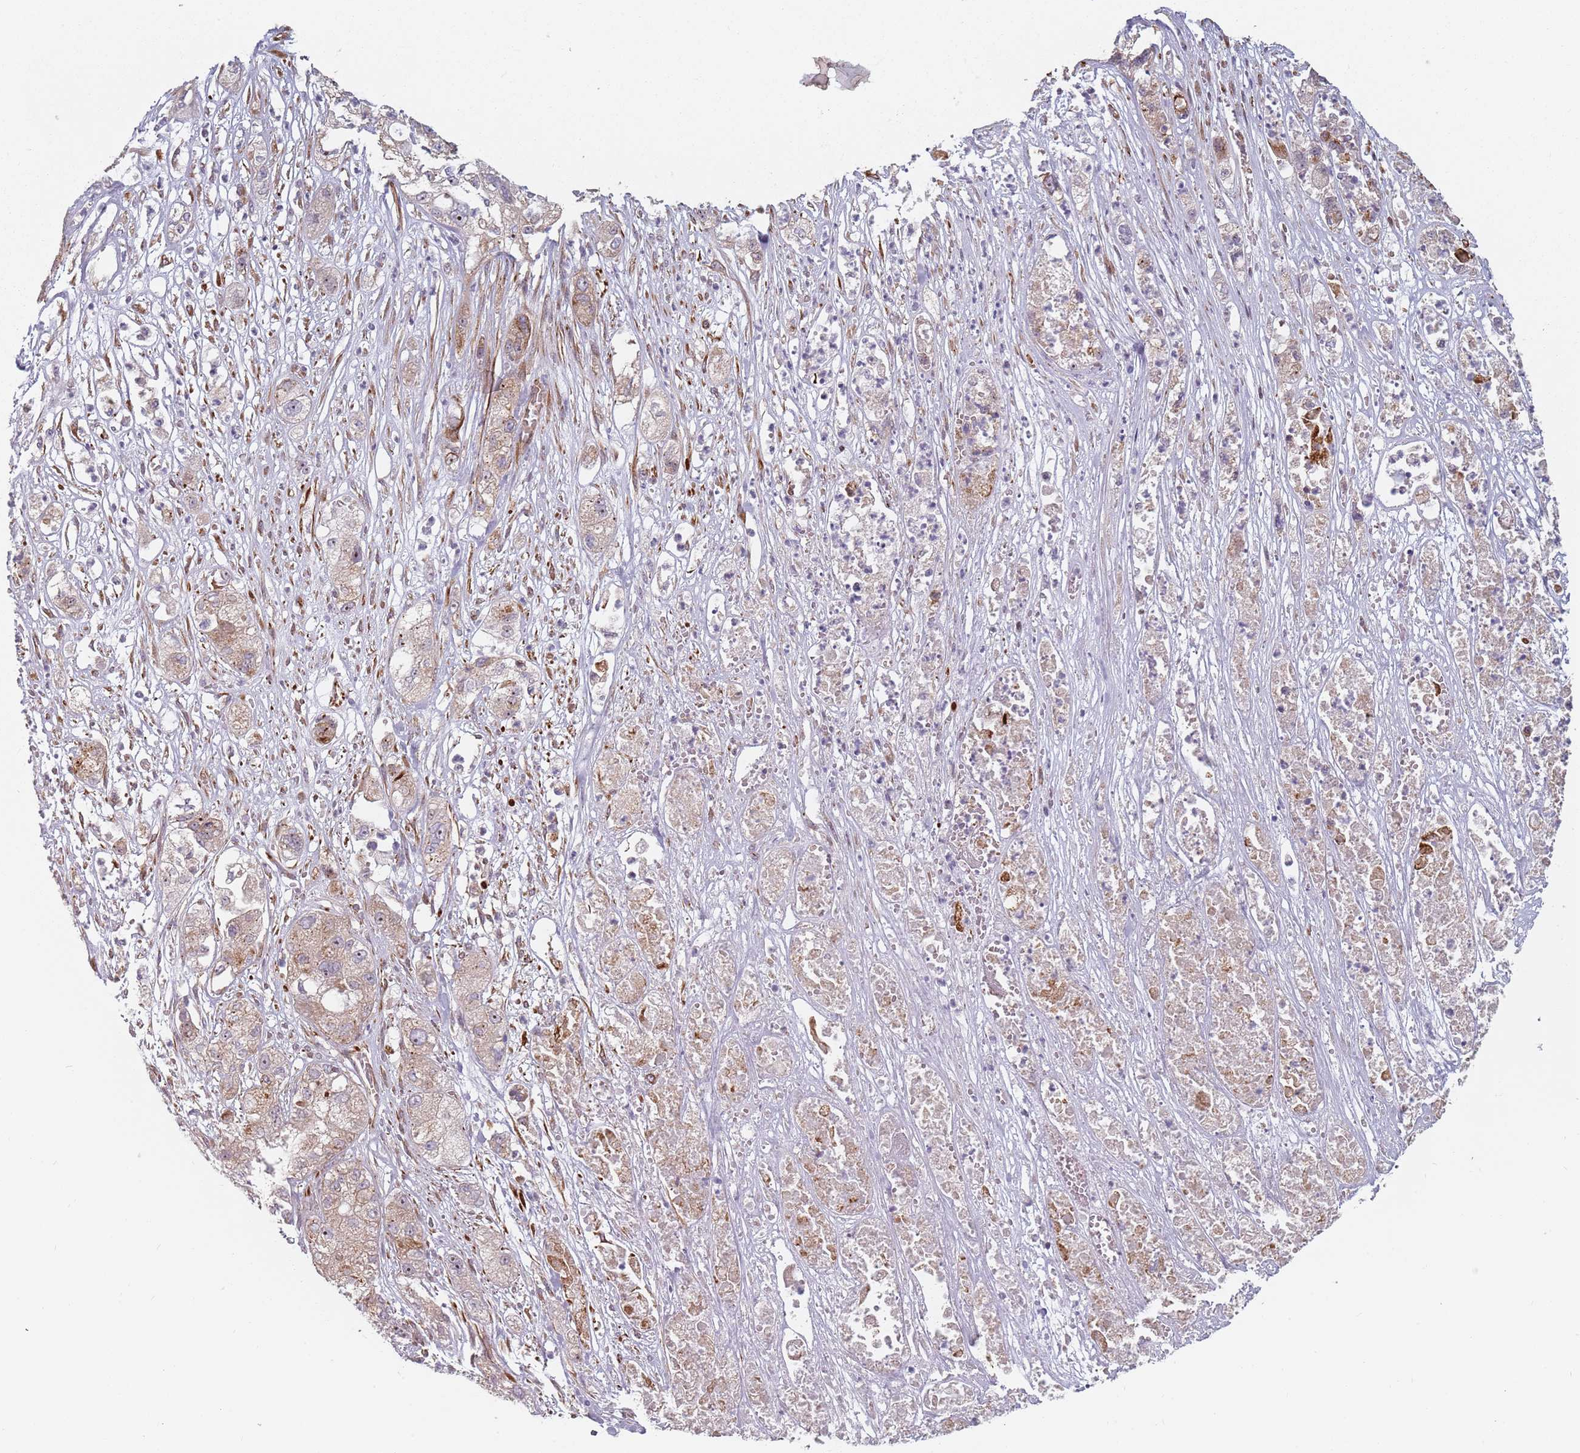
{"staining": {"intensity": "weak", "quantity": "<25%", "location": "cytoplasmic/membranous"}, "tissue": "pancreatic cancer", "cell_type": "Tumor cells", "image_type": "cancer", "snomed": [{"axis": "morphology", "description": "Adenocarcinoma, NOS"}, {"axis": "topography", "description": "Pancreas"}], "caption": "Immunohistochemical staining of human adenocarcinoma (pancreatic) demonstrates no significant expression in tumor cells. (Stains: DAB (3,3'-diaminobenzidine) immunohistochemistry (IHC) with hematoxylin counter stain, Microscopy: brightfield microscopy at high magnification).", "gene": "GAS2L3", "patient": {"sex": "female", "age": 78}}